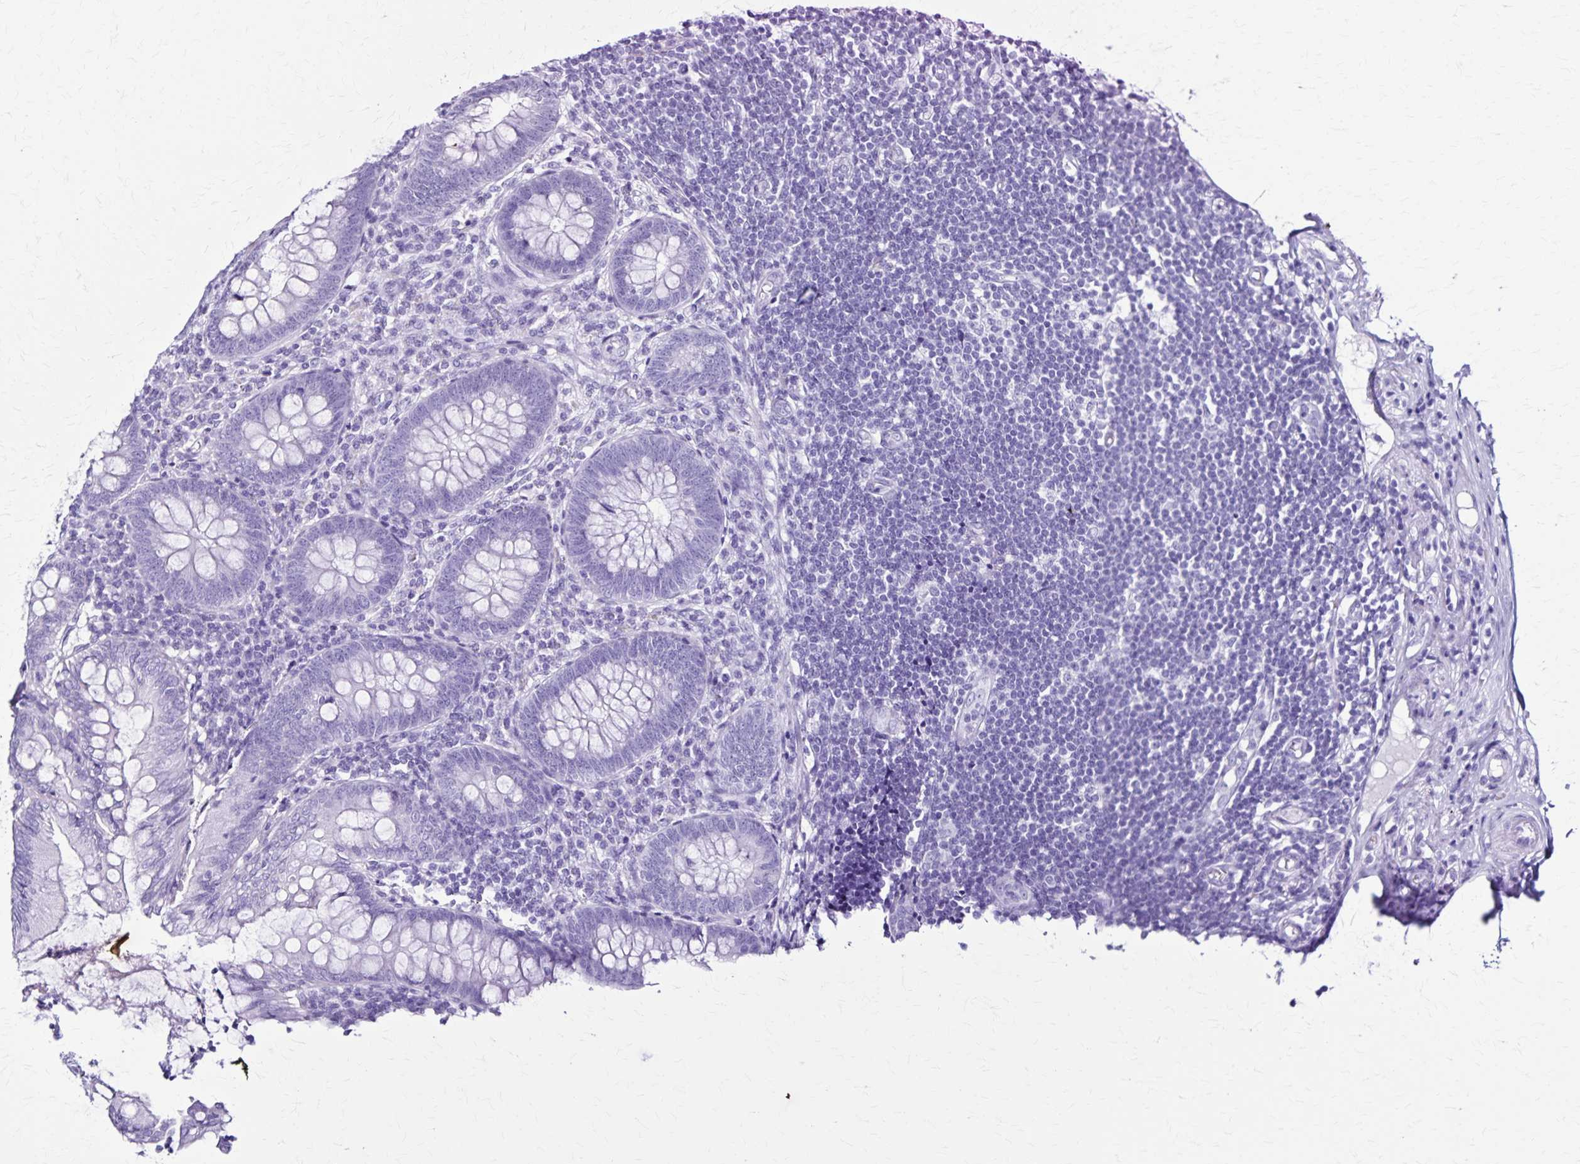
{"staining": {"intensity": "negative", "quantity": "none", "location": "none"}, "tissue": "appendix", "cell_type": "Glandular cells", "image_type": "normal", "snomed": [{"axis": "morphology", "description": "Normal tissue, NOS"}, {"axis": "topography", "description": "Appendix"}], "caption": "IHC histopathology image of unremarkable human appendix stained for a protein (brown), which shows no expression in glandular cells.", "gene": "KRT2", "patient": {"sex": "female", "age": 57}}